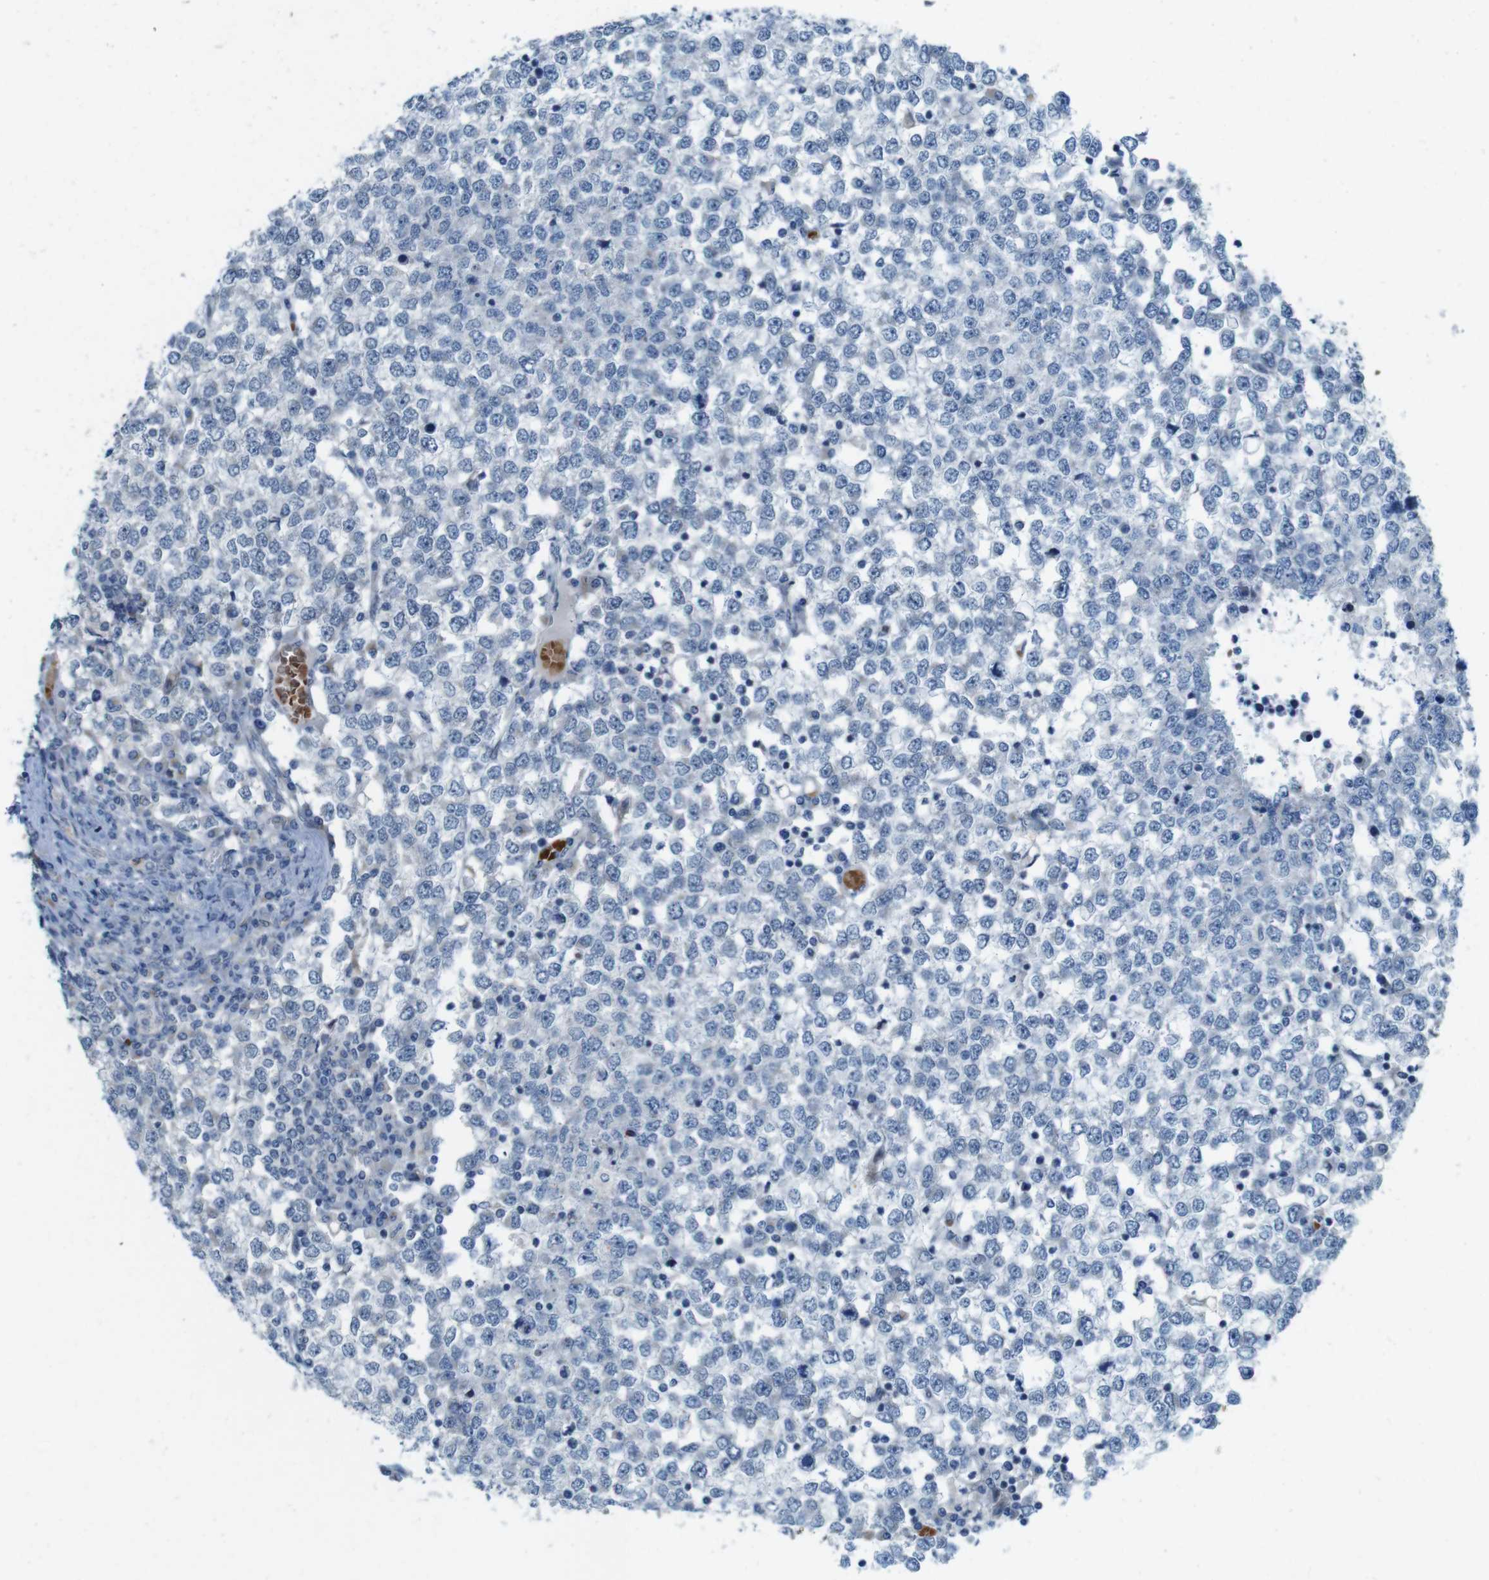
{"staining": {"intensity": "negative", "quantity": "none", "location": "none"}, "tissue": "testis cancer", "cell_type": "Tumor cells", "image_type": "cancer", "snomed": [{"axis": "morphology", "description": "Seminoma, NOS"}, {"axis": "topography", "description": "Testis"}], "caption": "Testis seminoma stained for a protein using IHC displays no staining tumor cells.", "gene": "SKI", "patient": {"sex": "male", "age": 65}}